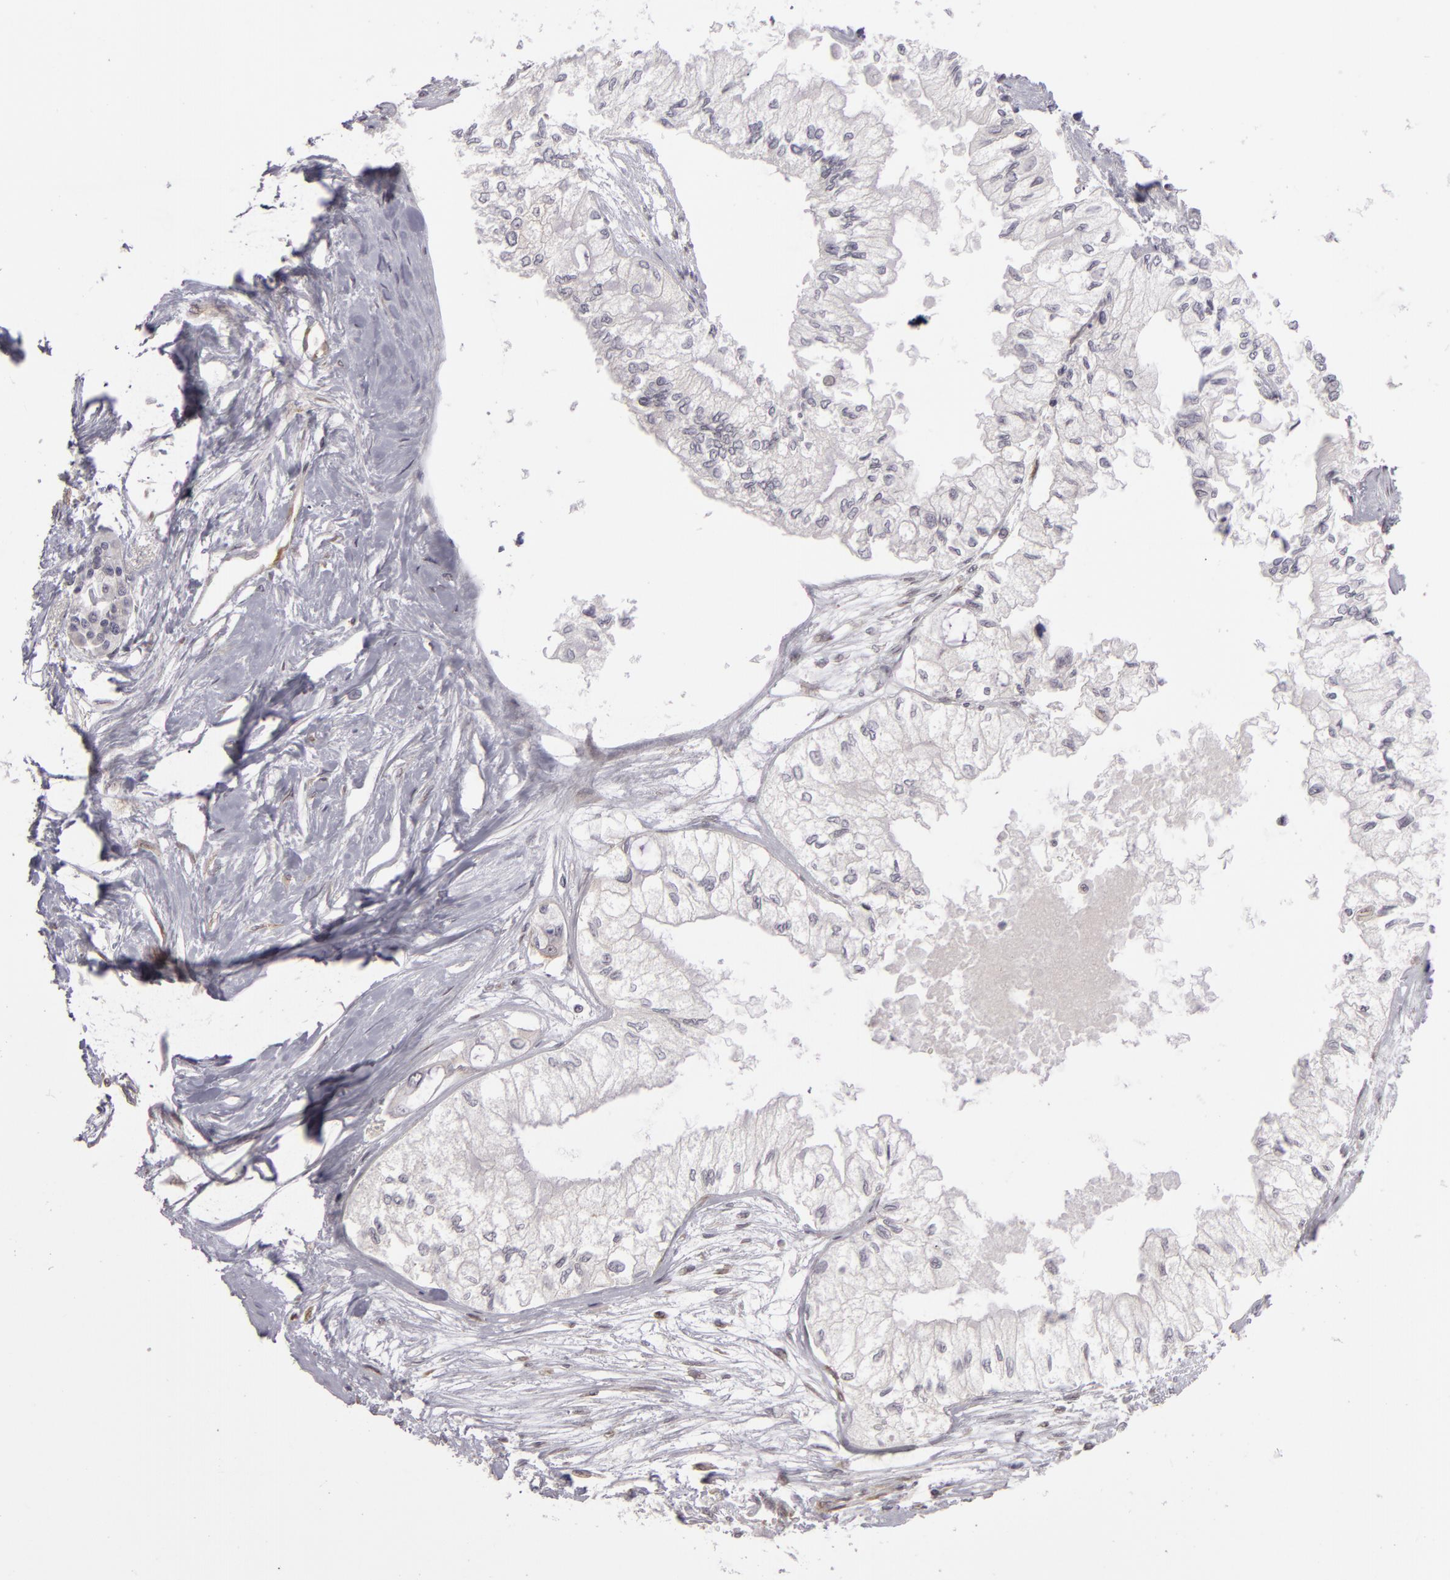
{"staining": {"intensity": "weak", "quantity": "<25%", "location": "cytoplasmic/membranous,nuclear"}, "tissue": "pancreatic cancer", "cell_type": "Tumor cells", "image_type": "cancer", "snomed": [{"axis": "morphology", "description": "Adenocarcinoma, NOS"}, {"axis": "topography", "description": "Pancreas"}], "caption": "This is a histopathology image of immunohistochemistry (IHC) staining of adenocarcinoma (pancreatic), which shows no staining in tumor cells. (Immunohistochemistry, brightfield microscopy, high magnification).", "gene": "ZNF133", "patient": {"sex": "male", "age": 79}}